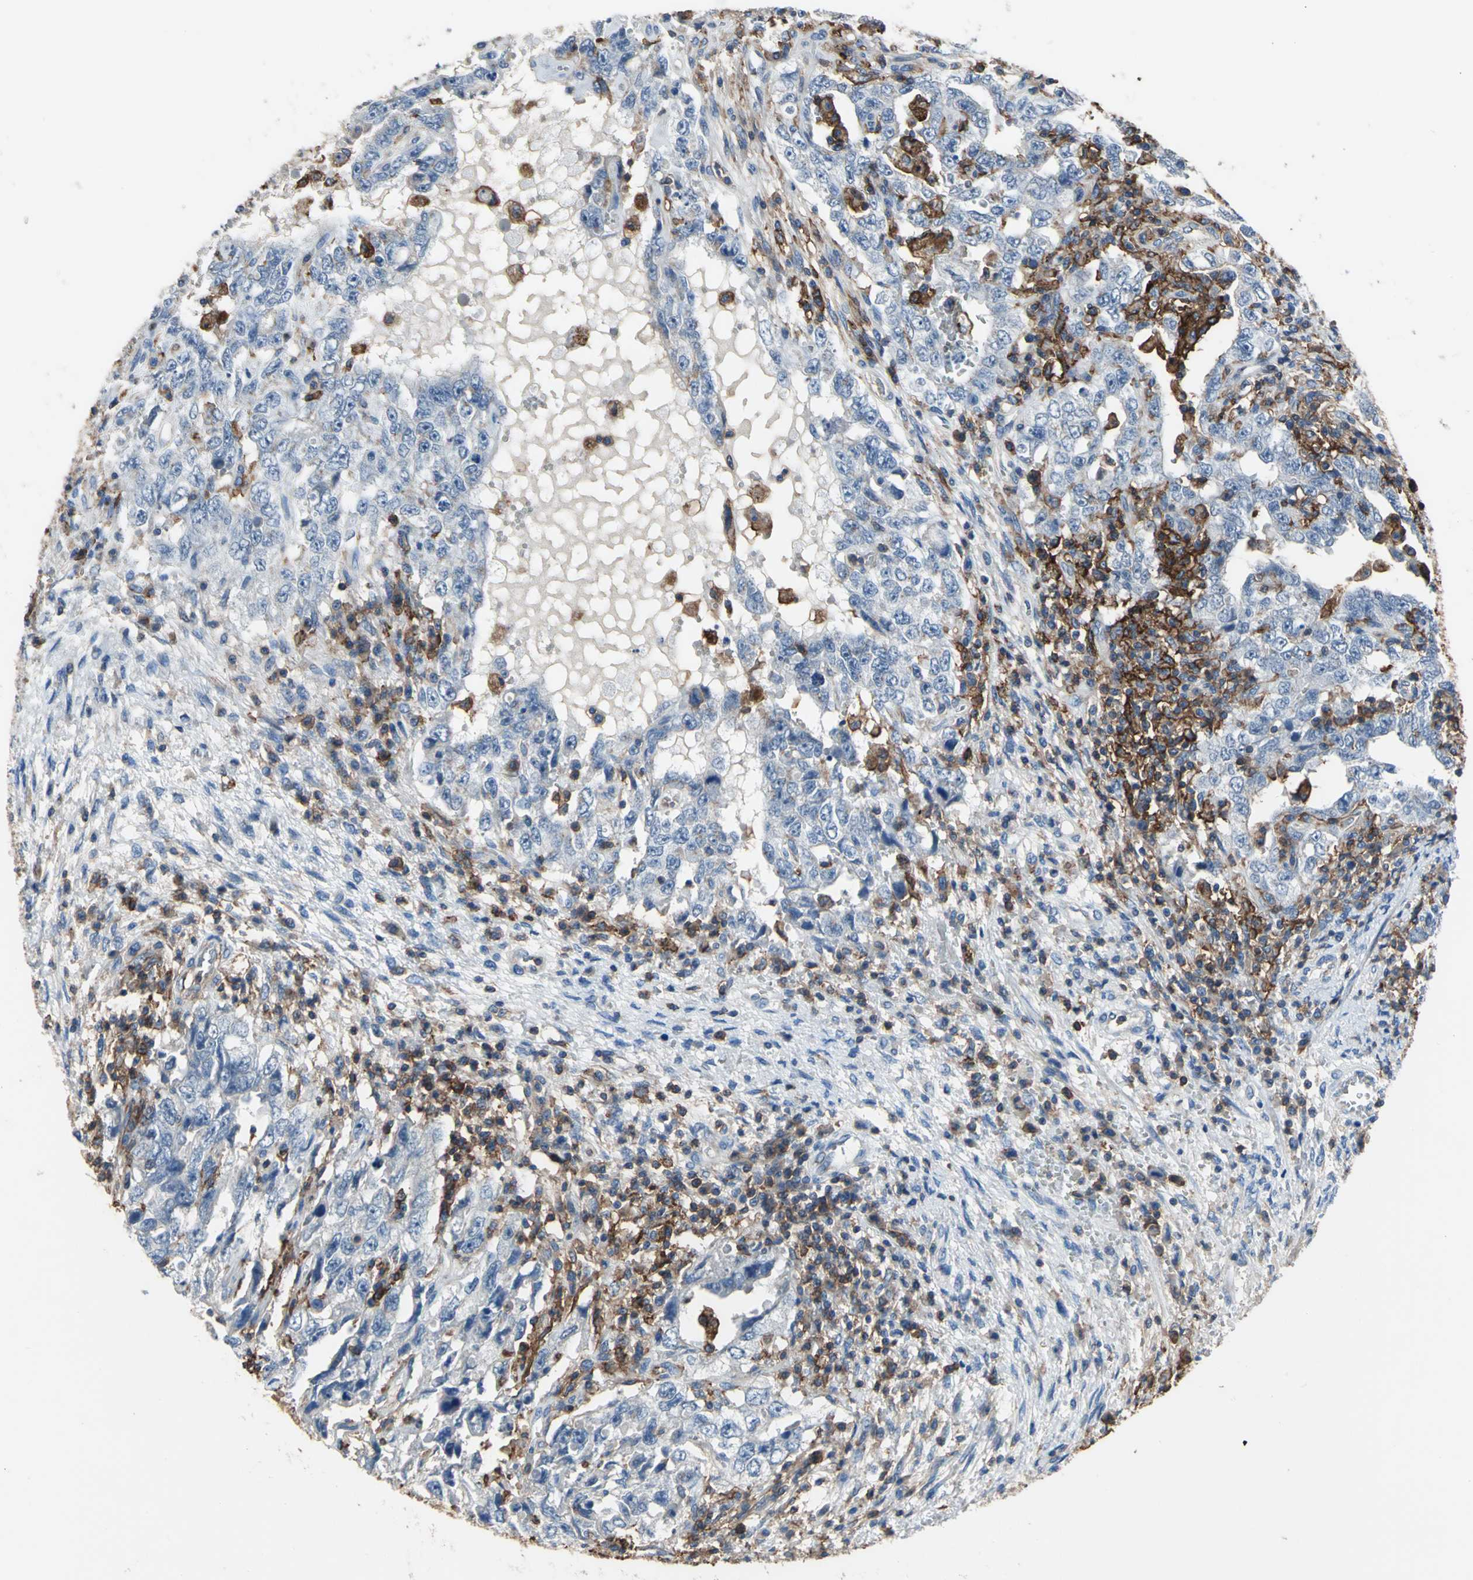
{"staining": {"intensity": "negative", "quantity": "none", "location": "none"}, "tissue": "testis cancer", "cell_type": "Tumor cells", "image_type": "cancer", "snomed": [{"axis": "morphology", "description": "Carcinoma, Embryonal, NOS"}, {"axis": "topography", "description": "Testis"}], "caption": "Tumor cells show no significant protein positivity in testis cancer (embryonal carcinoma). (Immunohistochemistry, brightfield microscopy, high magnification).", "gene": "CD44", "patient": {"sex": "male", "age": 26}}